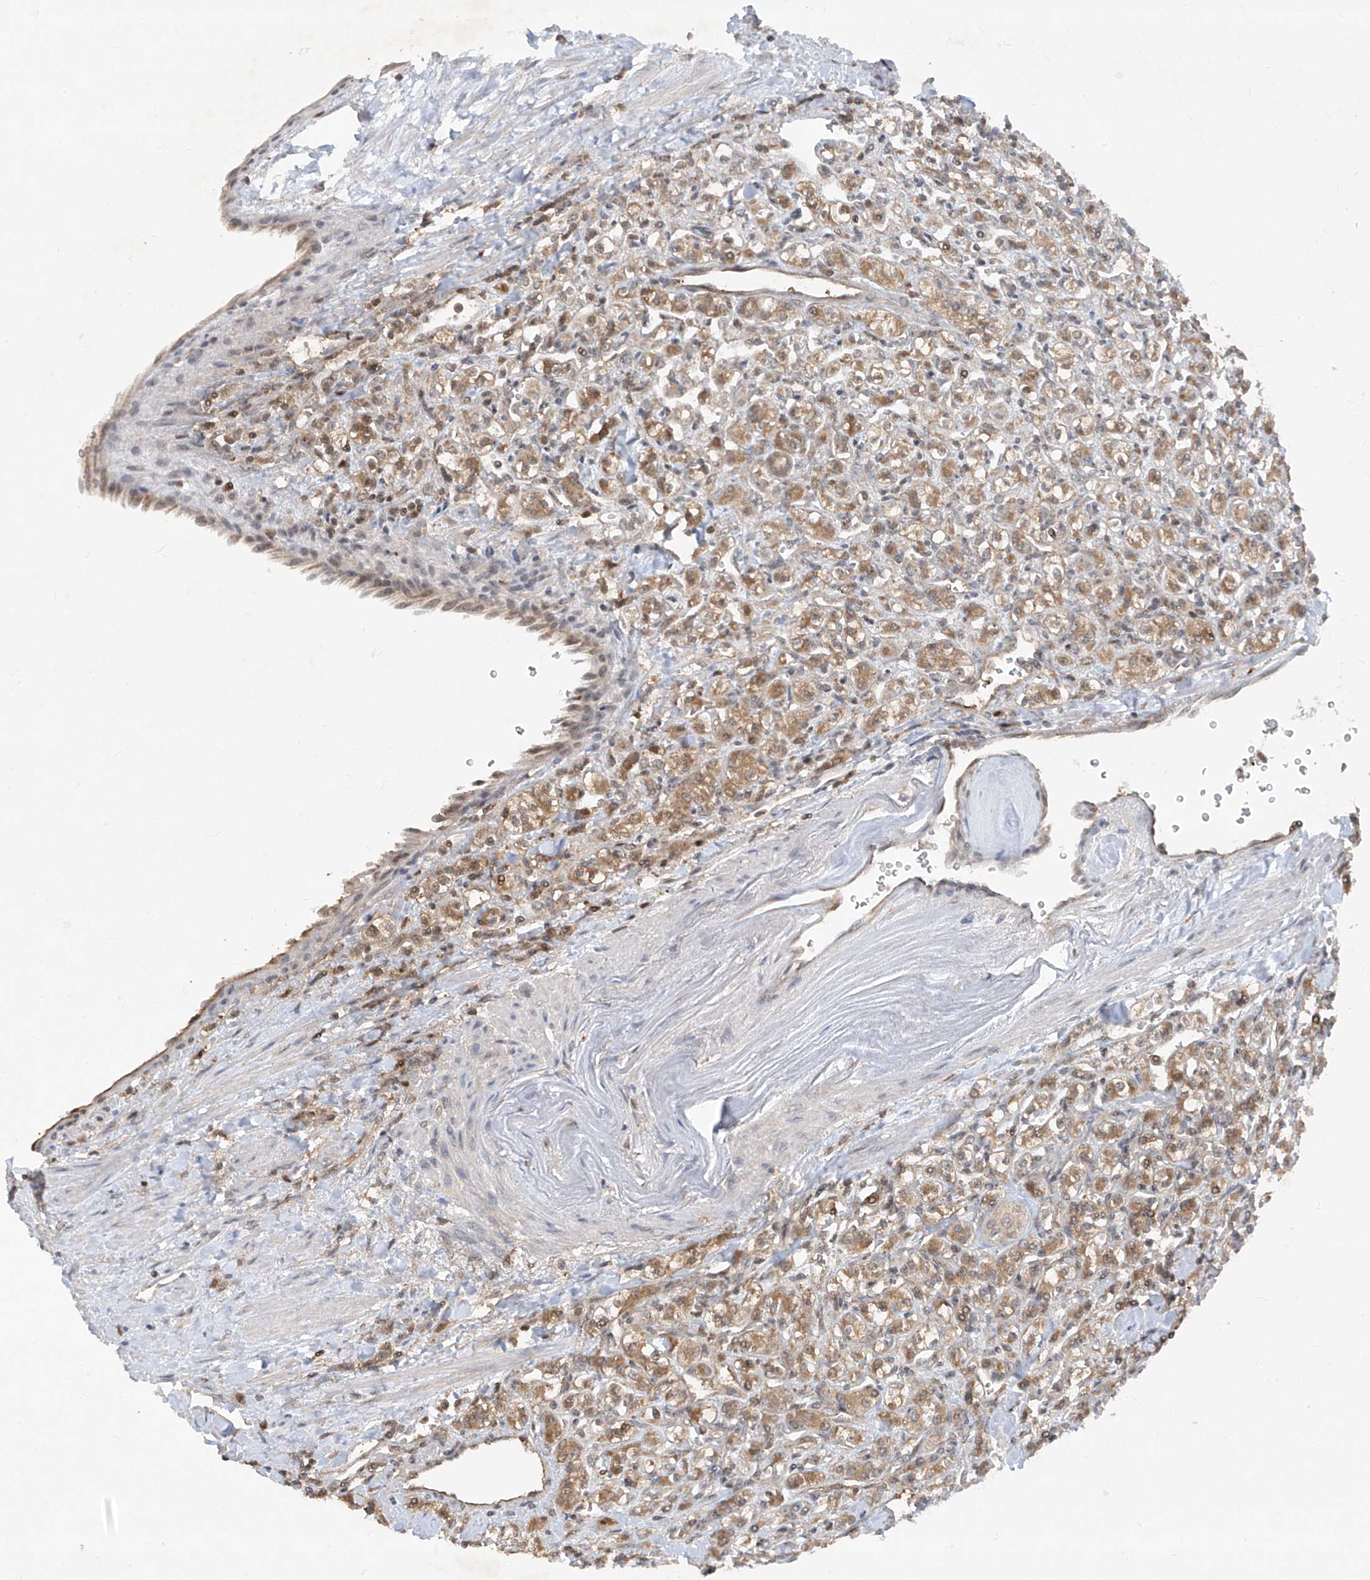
{"staining": {"intensity": "moderate", "quantity": "25%-75%", "location": "cytoplasmic/membranous"}, "tissue": "renal cancer", "cell_type": "Tumor cells", "image_type": "cancer", "snomed": [{"axis": "morphology", "description": "Adenocarcinoma, NOS"}, {"axis": "topography", "description": "Kidney"}], "caption": "This micrograph demonstrates immunohistochemistry (IHC) staining of renal cancer (adenocarcinoma), with medium moderate cytoplasmic/membranous staining in about 25%-75% of tumor cells.", "gene": "ZNF358", "patient": {"sex": "male", "age": 77}}